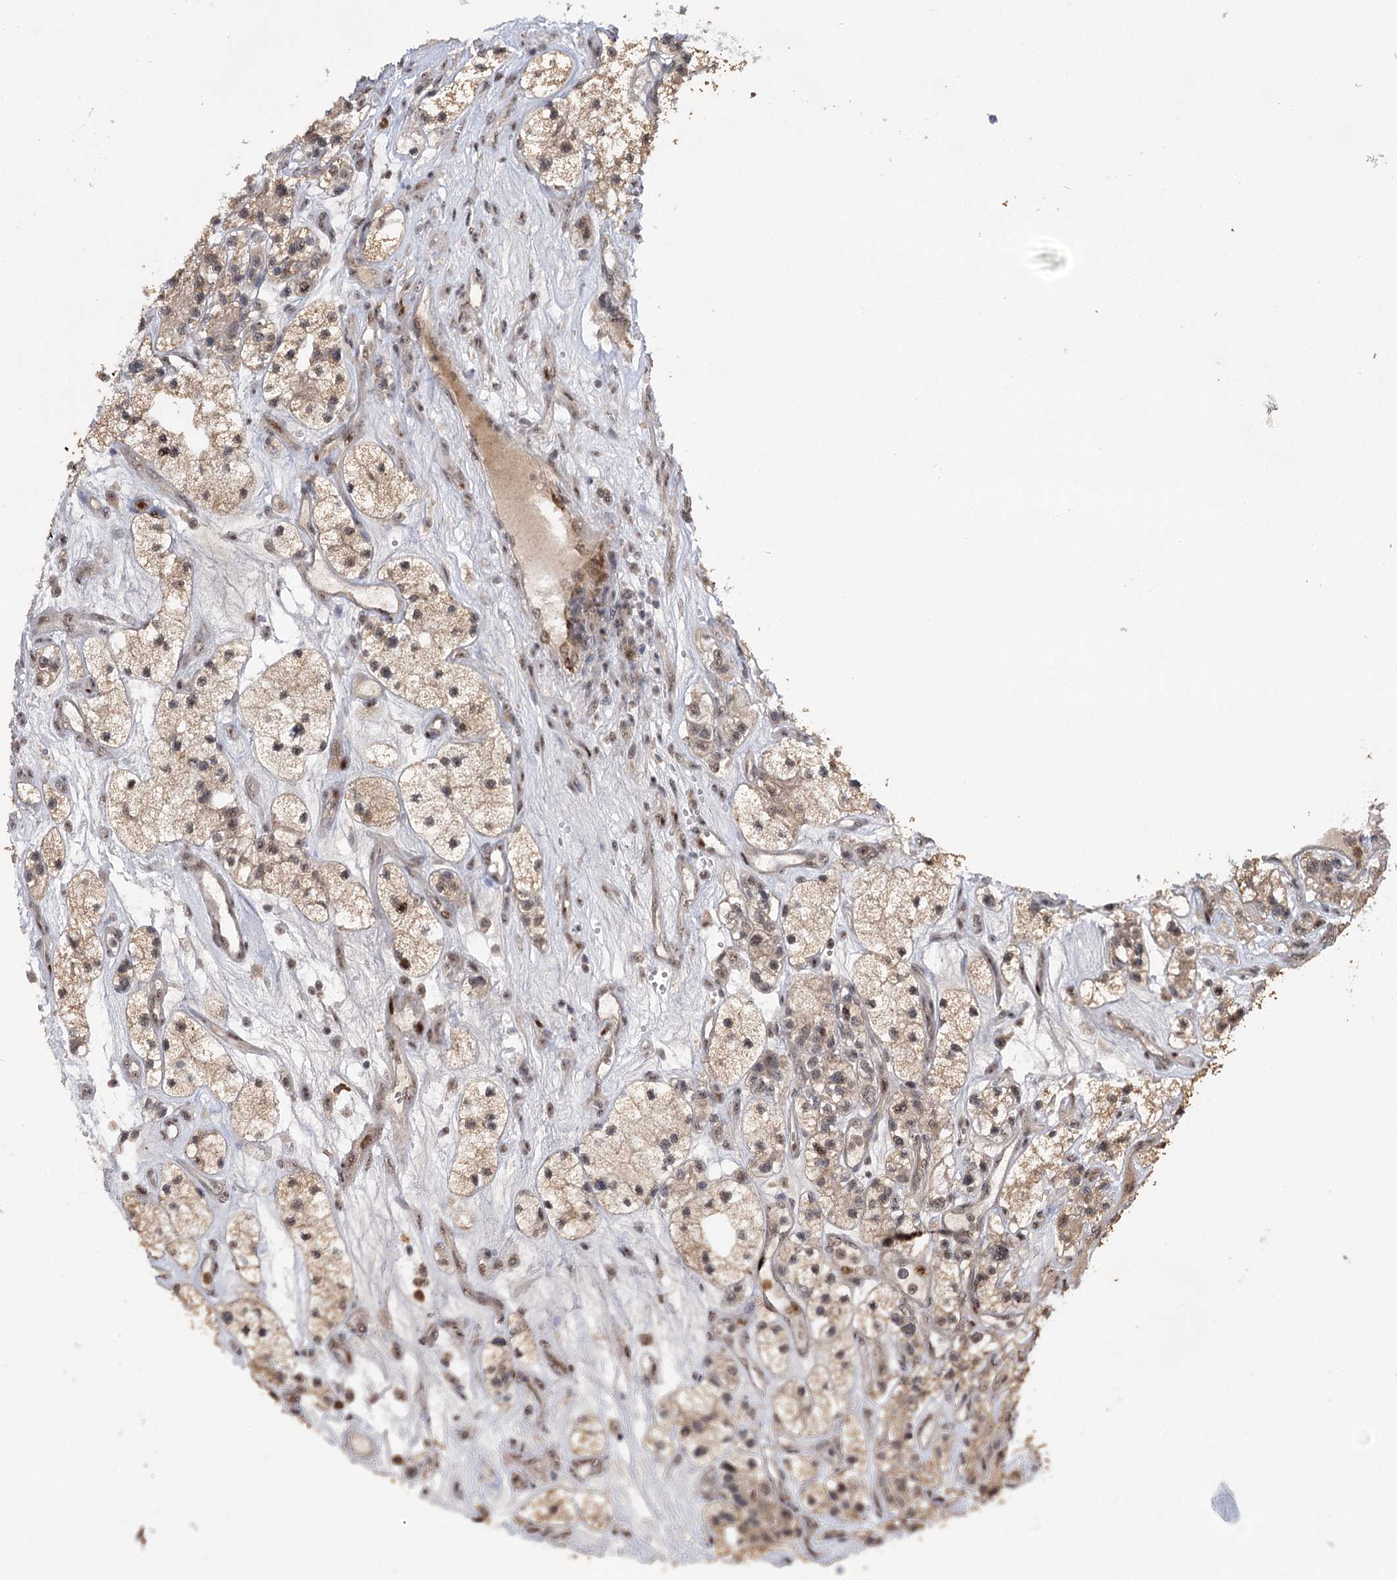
{"staining": {"intensity": "weak", "quantity": ">75%", "location": "cytoplasmic/membranous,nuclear"}, "tissue": "renal cancer", "cell_type": "Tumor cells", "image_type": "cancer", "snomed": [{"axis": "morphology", "description": "Adenocarcinoma, NOS"}, {"axis": "topography", "description": "Kidney"}], "caption": "Immunohistochemical staining of adenocarcinoma (renal) exhibits low levels of weak cytoplasmic/membranous and nuclear expression in about >75% of tumor cells. The staining was performed using DAB (3,3'-diaminobenzidine) to visualize the protein expression in brown, while the nuclei were stained in blue with hematoxylin (Magnification: 20x).", "gene": "PYROXD1", "patient": {"sex": "female", "age": 57}}